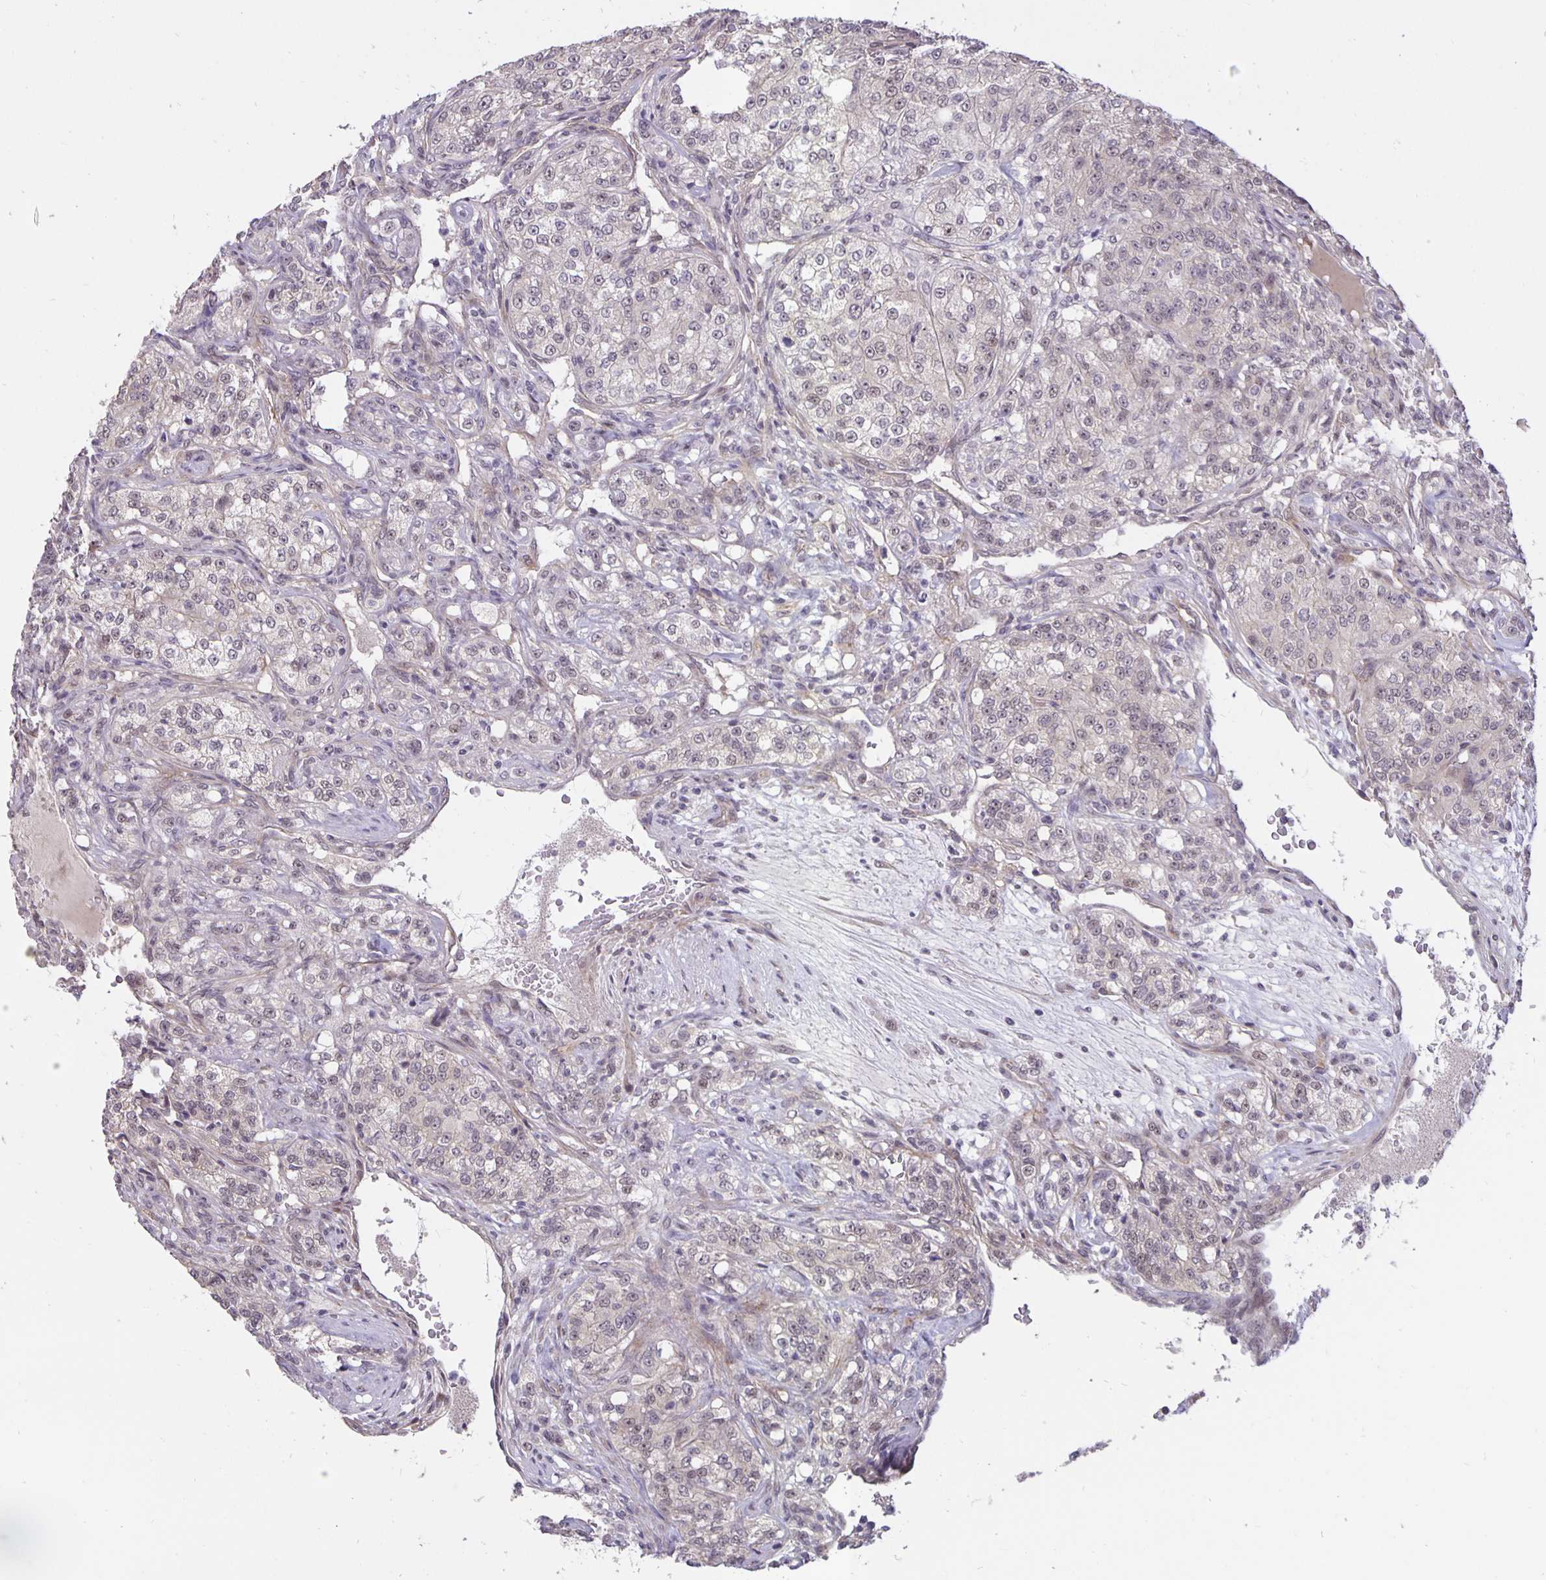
{"staining": {"intensity": "negative", "quantity": "none", "location": "none"}, "tissue": "renal cancer", "cell_type": "Tumor cells", "image_type": "cancer", "snomed": [{"axis": "morphology", "description": "Adenocarcinoma, NOS"}, {"axis": "topography", "description": "Kidney"}], "caption": "Immunohistochemistry (IHC) of human adenocarcinoma (renal) reveals no staining in tumor cells.", "gene": "ARVCF", "patient": {"sex": "female", "age": 63}}